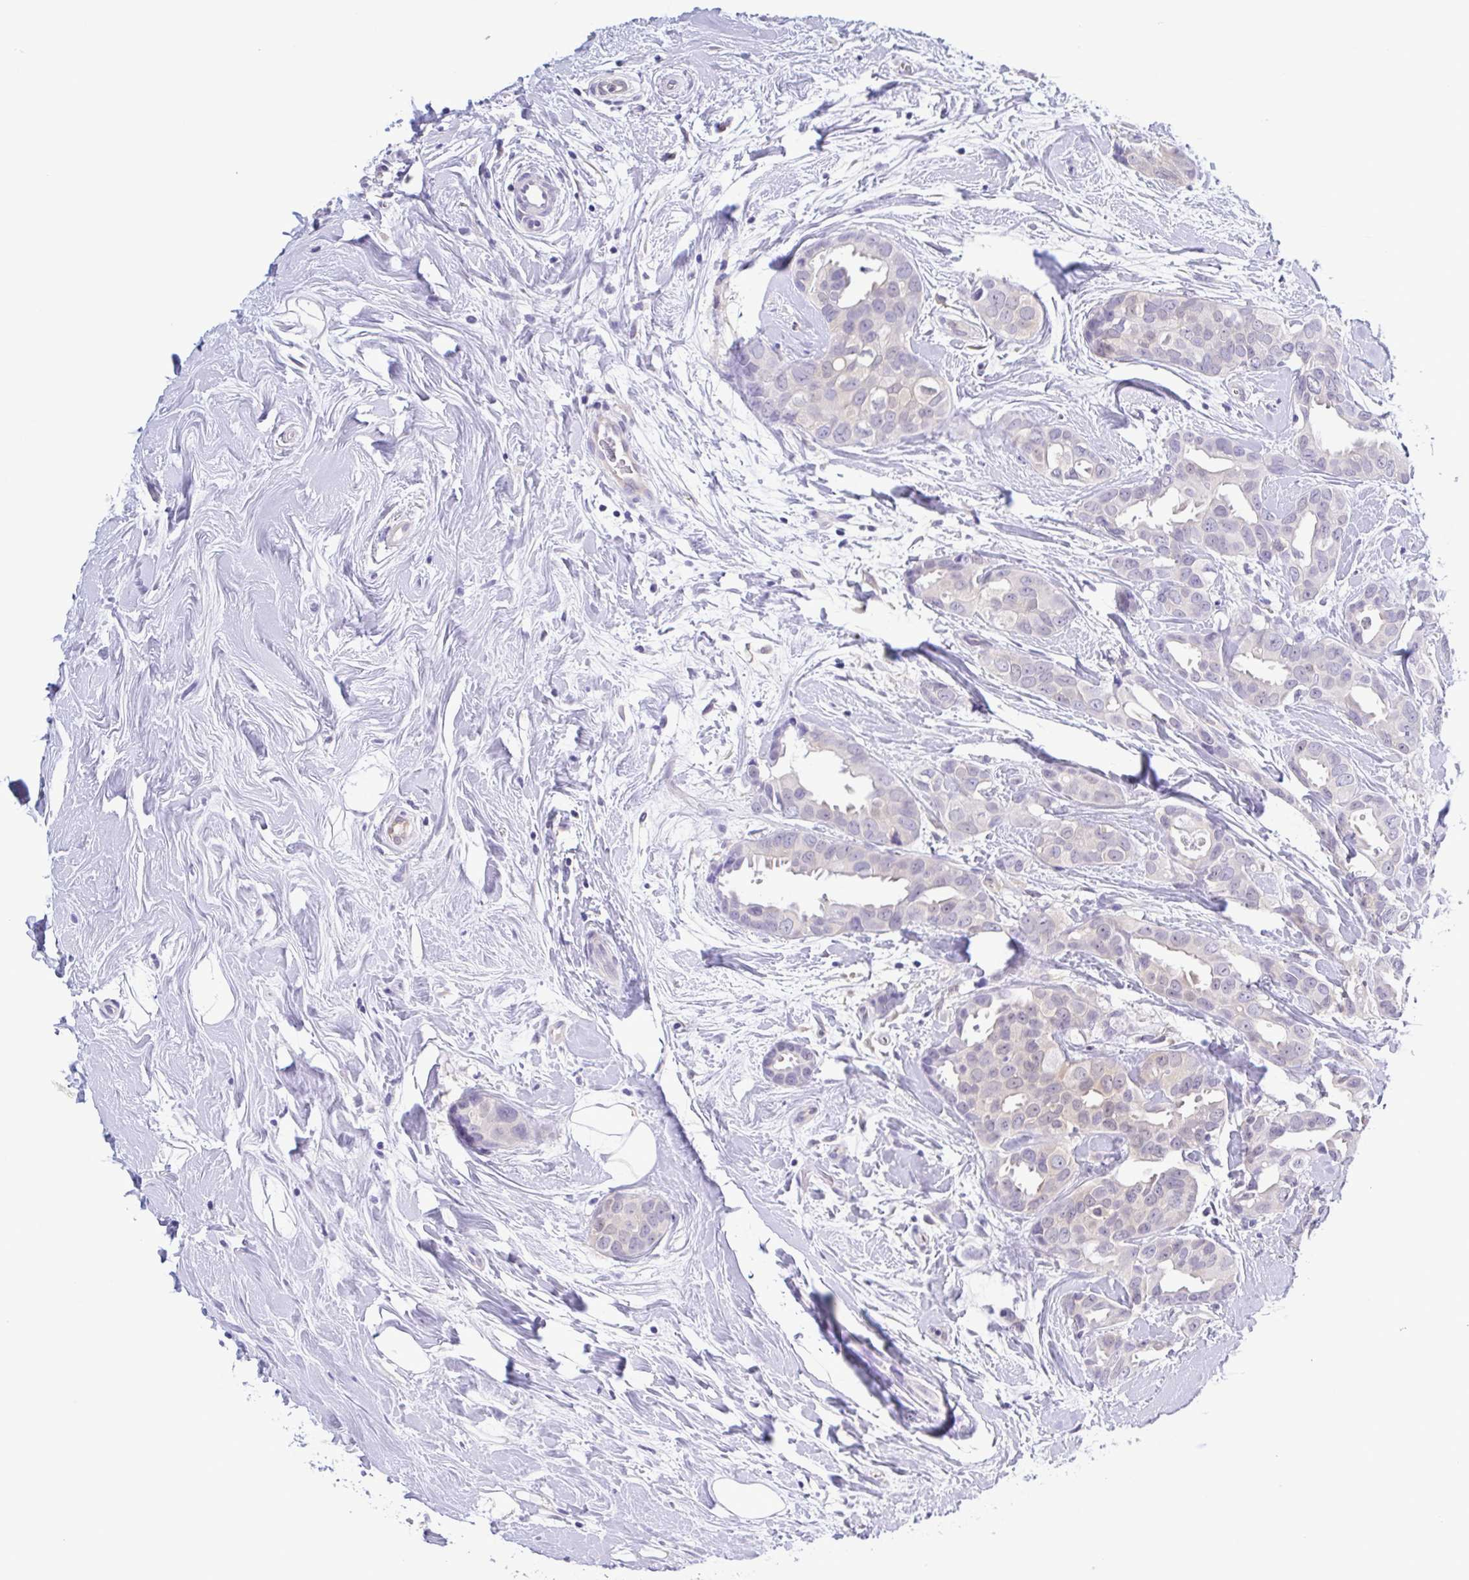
{"staining": {"intensity": "negative", "quantity": "none", "location": "none"}, "tissue": "breast cancer", "cell_type": "Tumor cells", "image_type": "cancer", "snomed": [{"axis": "morphology", "description": "Duct carcinoma"}, {"axis": "topography", "description": "Breast"}], "caption": "This is an IHC micrograph of breast cancer (invasive ductal carcinoma). There is no expression in tumor cells.", "gene": "LDHC", "patient": {"sex": "female", "age": 45}}